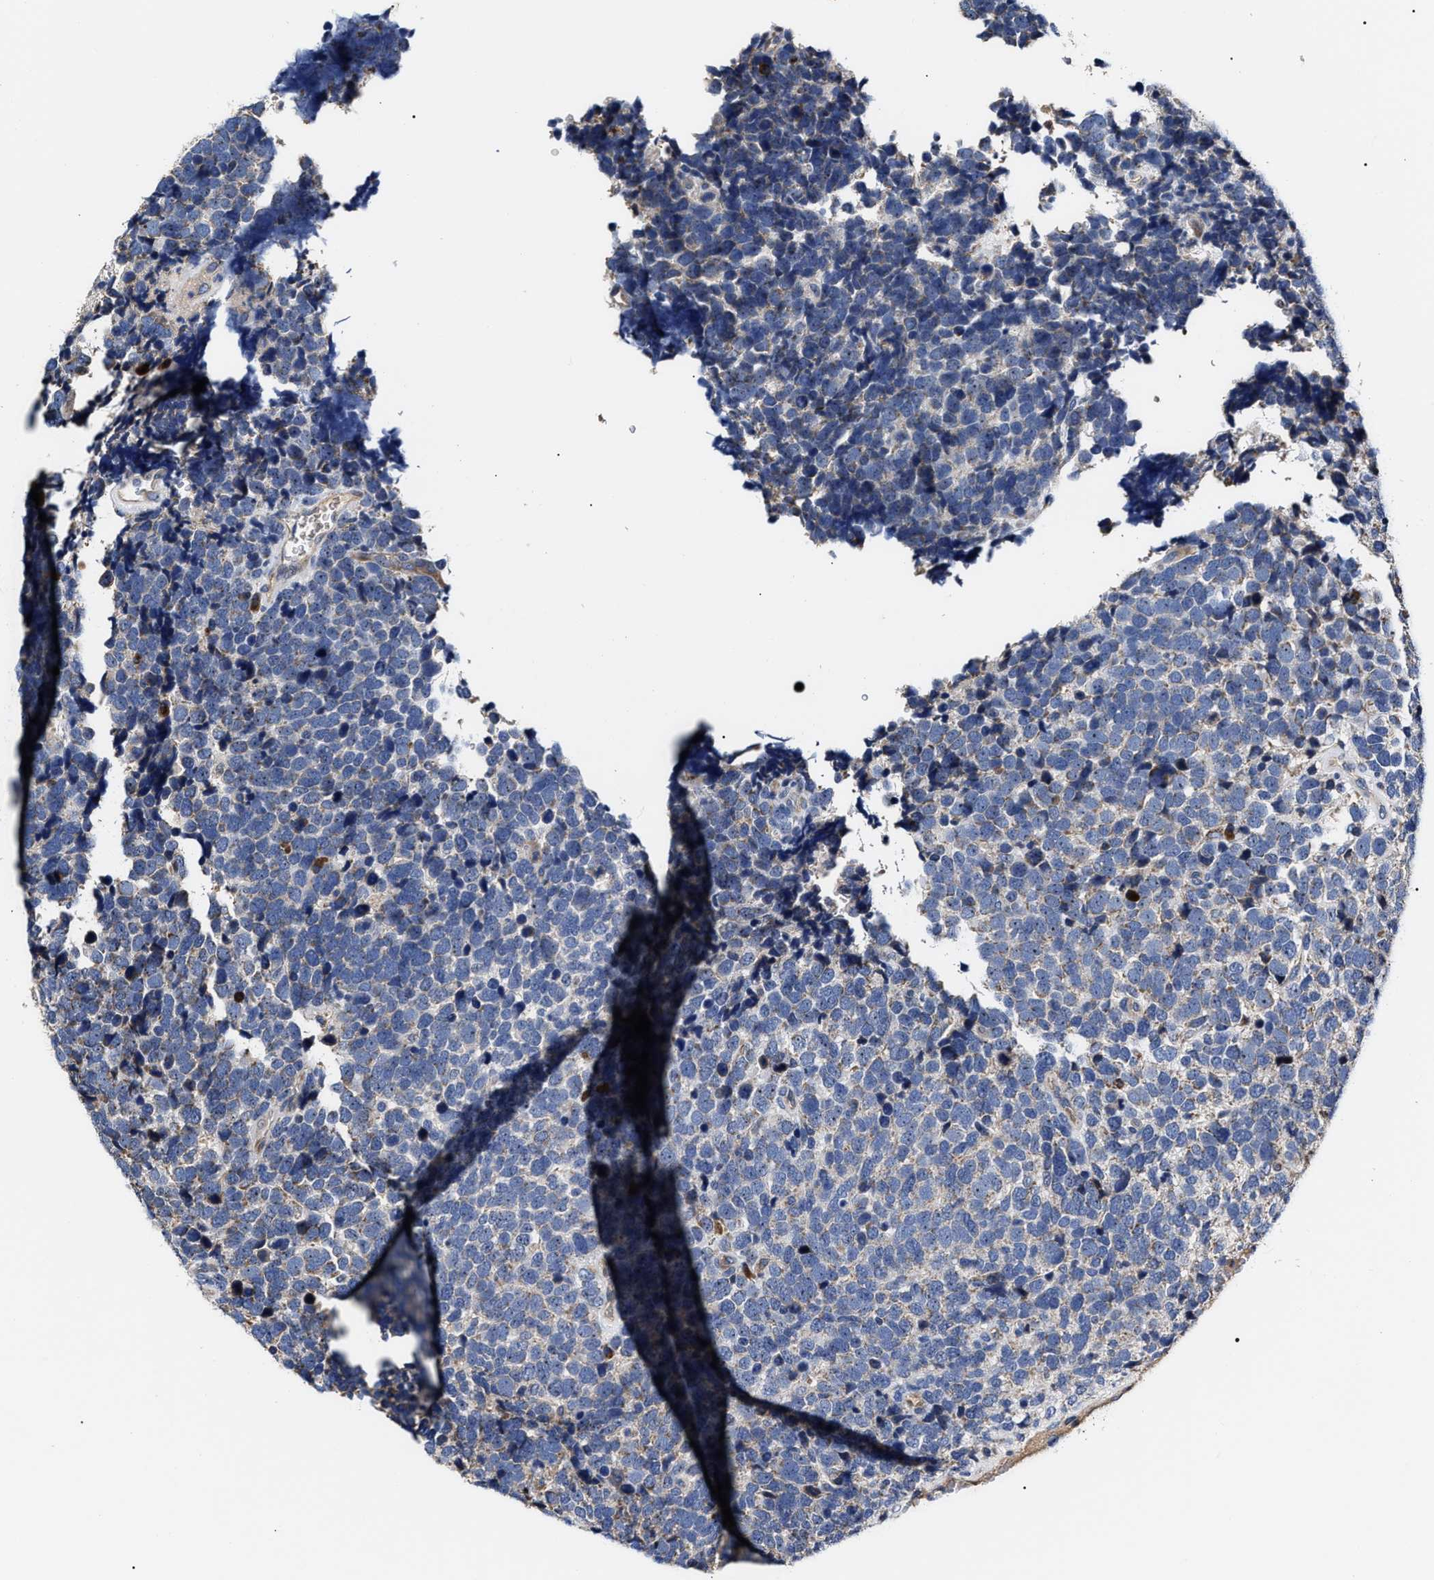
{"staining": {"intensity": "weak", "quantity": "<25%", "location": "cytoplasmic/membranous"}, "tissue": "urothelial cancer", "cell_type": "Tumor cells", "image_type": "cancer", "snomed": [{"axis": "morphology", "description": "Urothelial carcinoma, High grade"}, {"axis": "topography", "description": "Urinary bladder"}], "caption": "DAB immunohistochemical staining of human high-grade urothelial carcinoma displays no significant expression in tumor cells.", "gene": "MACC1", "patient": {"sex": "female", "age": 82}}